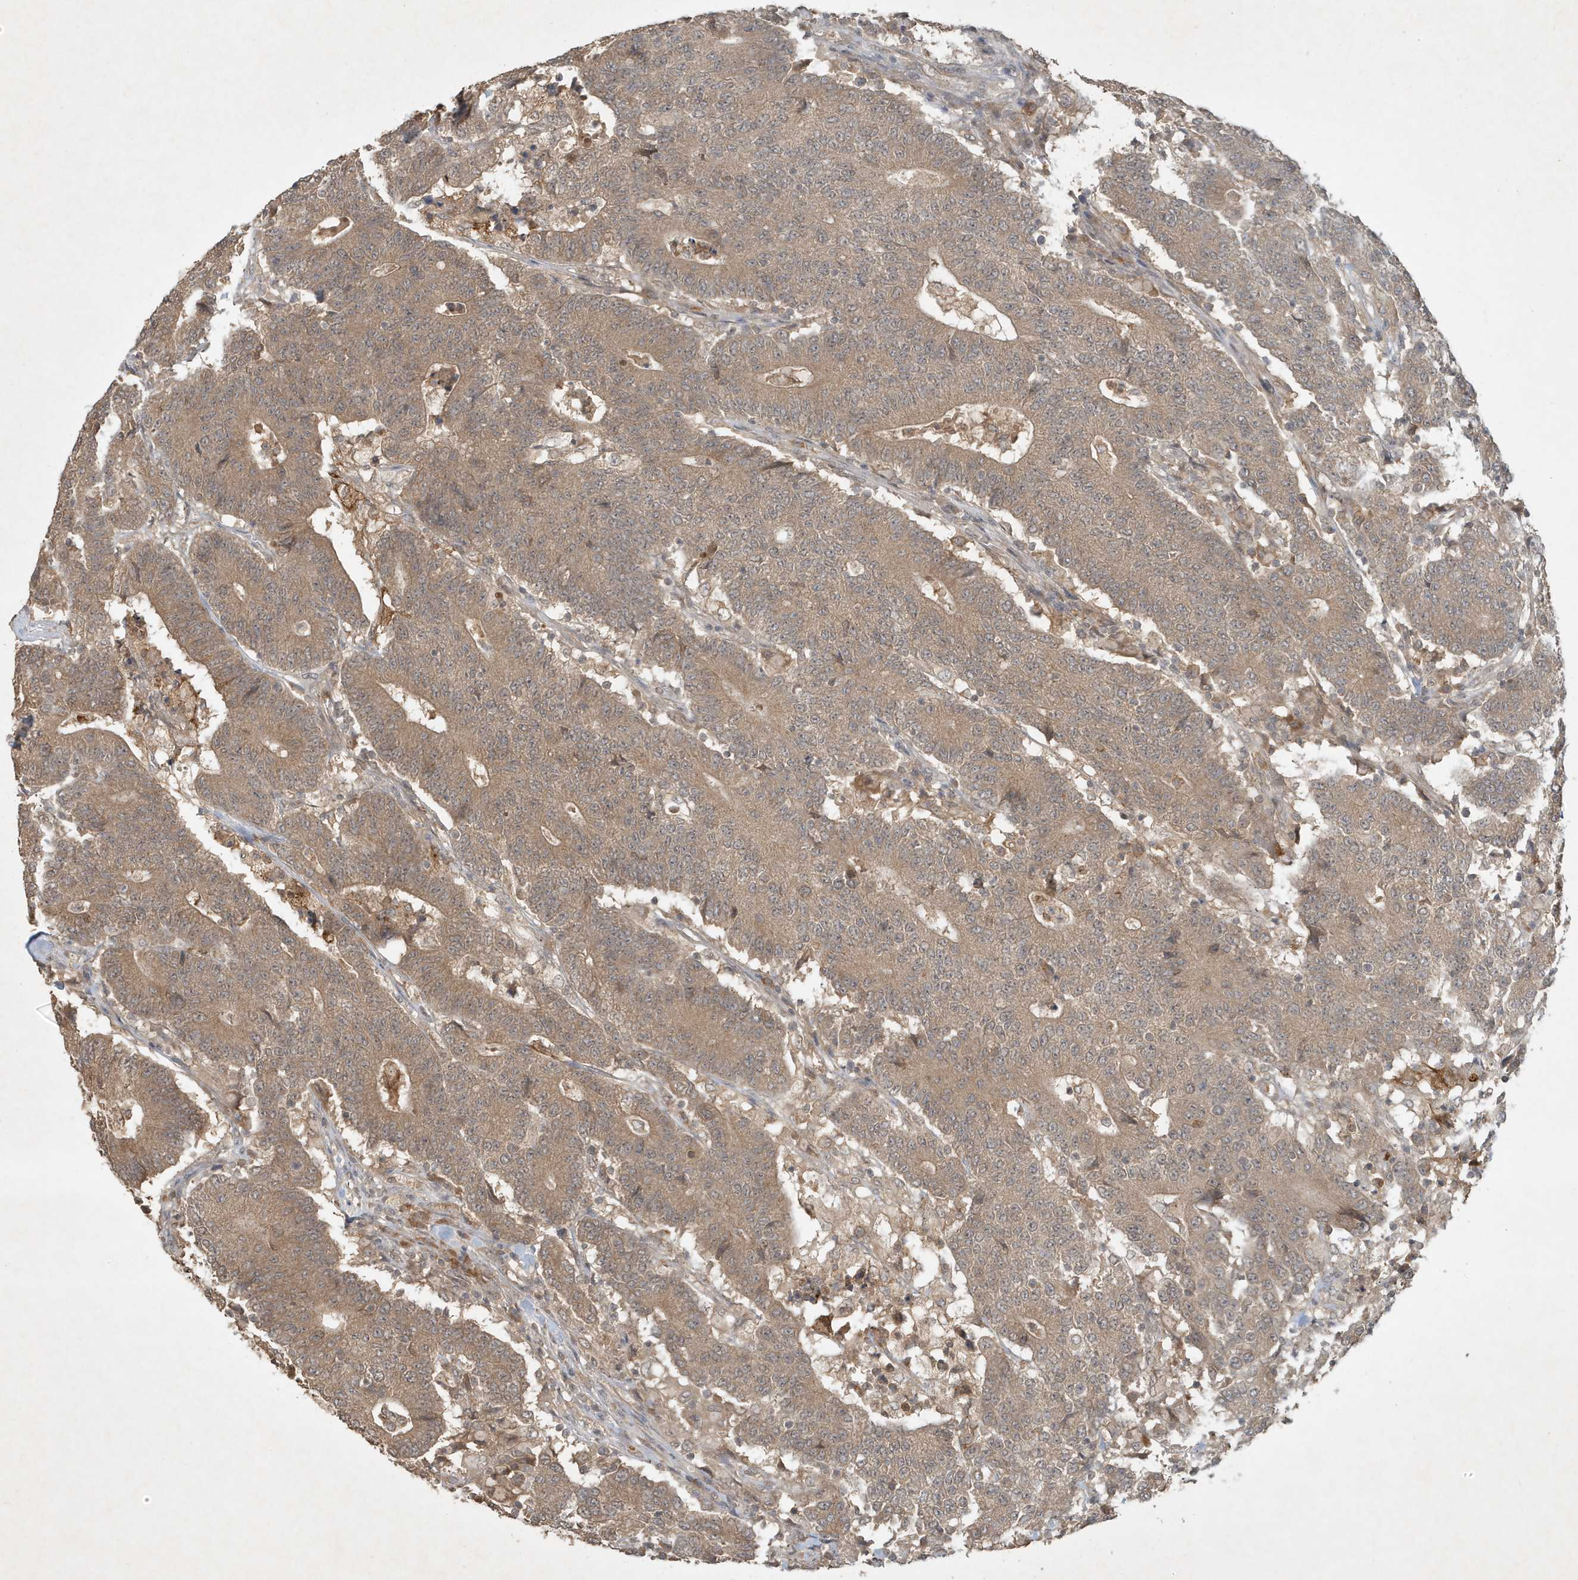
{"staining": {"intensity": "moderate", "quantity": ">75%", "location": "cytoplasmic/membranous"}, "tissue": "colorectal cancer", "cell_type": "Tumor cells", "image_type": "cancer", "snomed": [{"axis": "morphology", "description": "Normal tissue, NOS"}, {"axis": "morphology", "description": "Adenocarcinoma, NOS"}, {"axis": "topography", "description": "Colon"}], "caption": "Moderate cytoplasmic/membranous positivity is present in approximately >75% of tumor cells in colorectal cancer.", "gene": "ABCB9", "patient": {"sex": "female", "age": 75}}